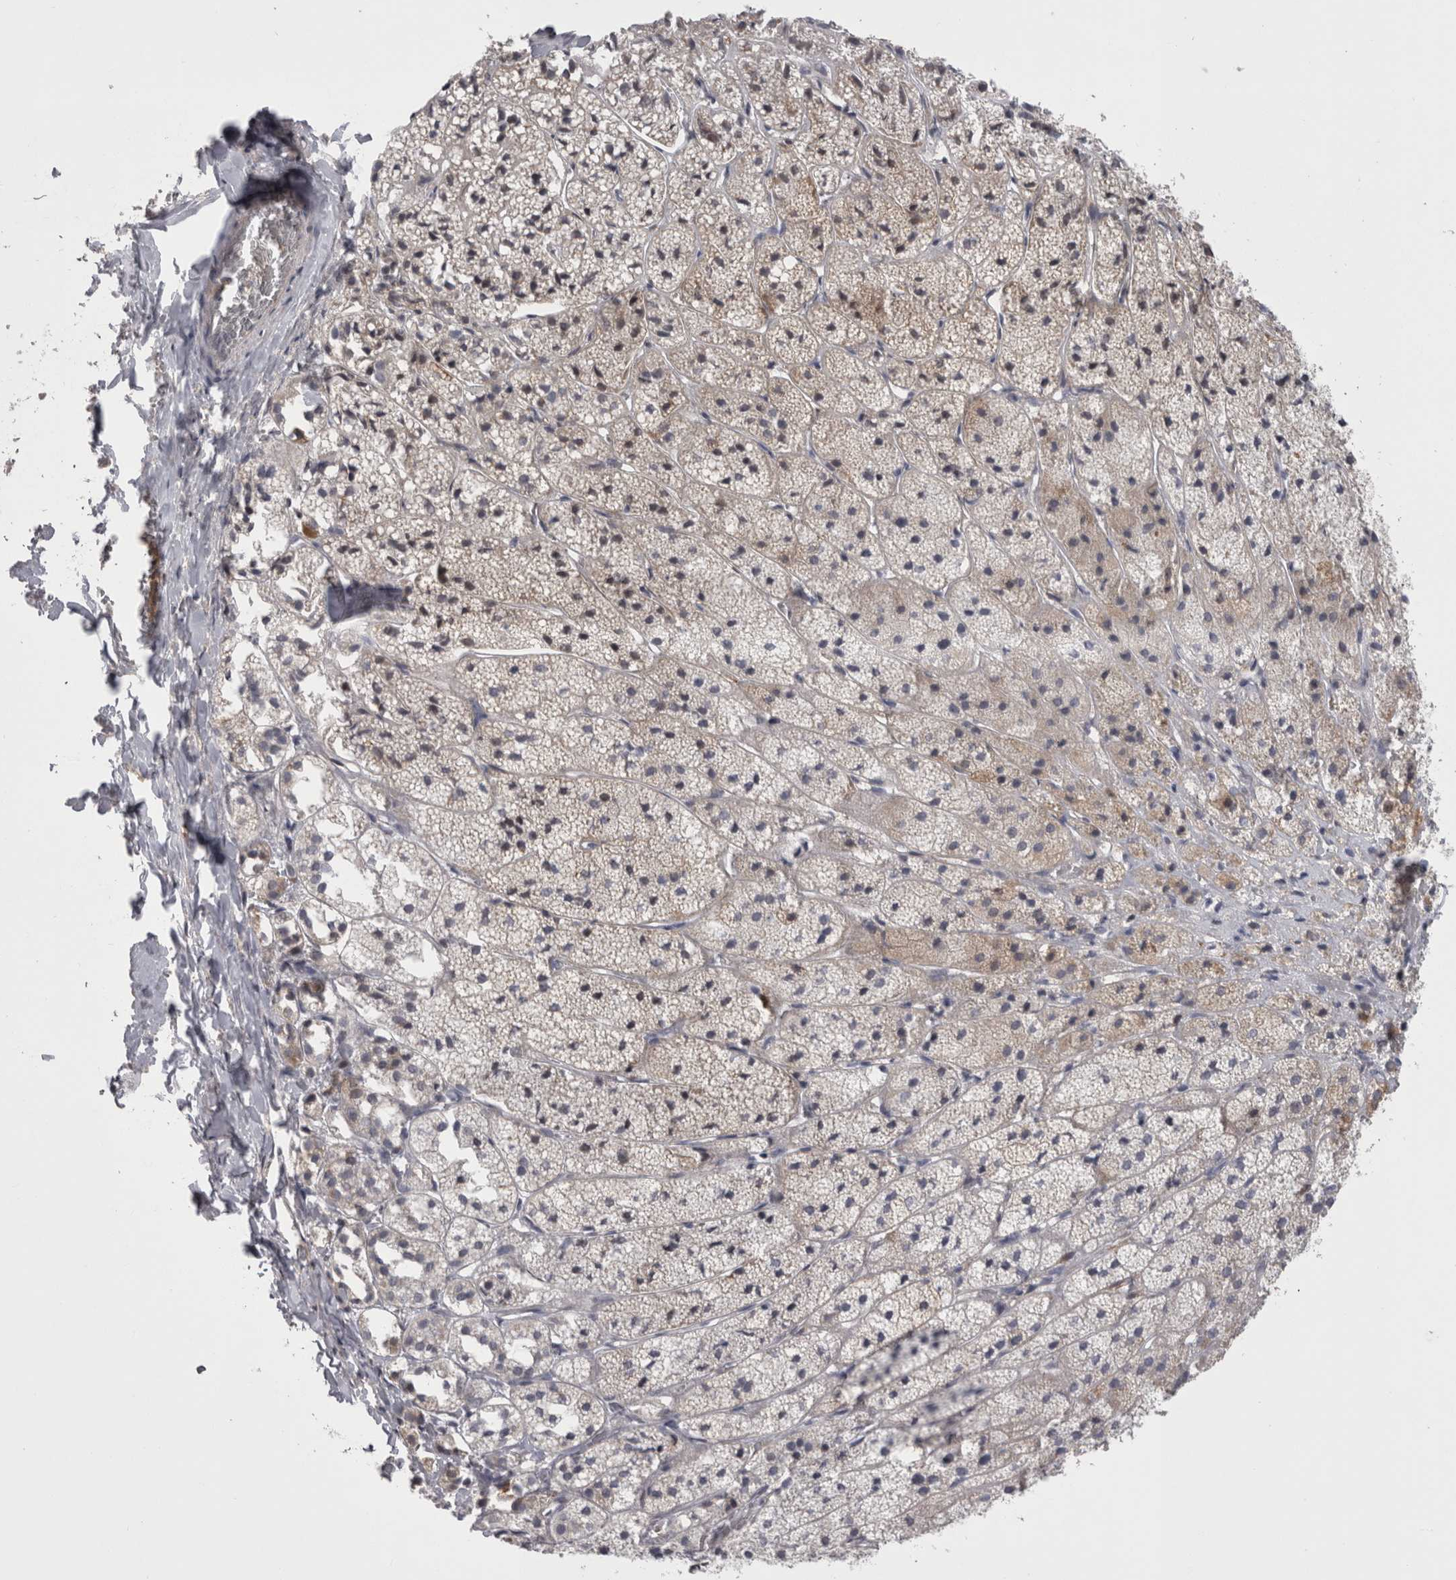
{"staining": {"intensity": "moderate", "quantity": "<25%", "location": "cytoplasmic/membranous"}, "tissue": "adrenal gland", "cell_type": "Glandular cells", "image_type": "normal", "snomed": [{"axis": "morphology", "description": "Normal tissue, NOS"}, {"axis": "topography", "description": "Adrenal gland"}], "caption": "The image demonstrates immunohistochemical staining of normal adrenal gland. There is moderate cytoplasmic/membranous positivity is seen in about <25% of glandular cells.", "gene": "CHIC1", "patient": {"sex": "female", "age": 44}}